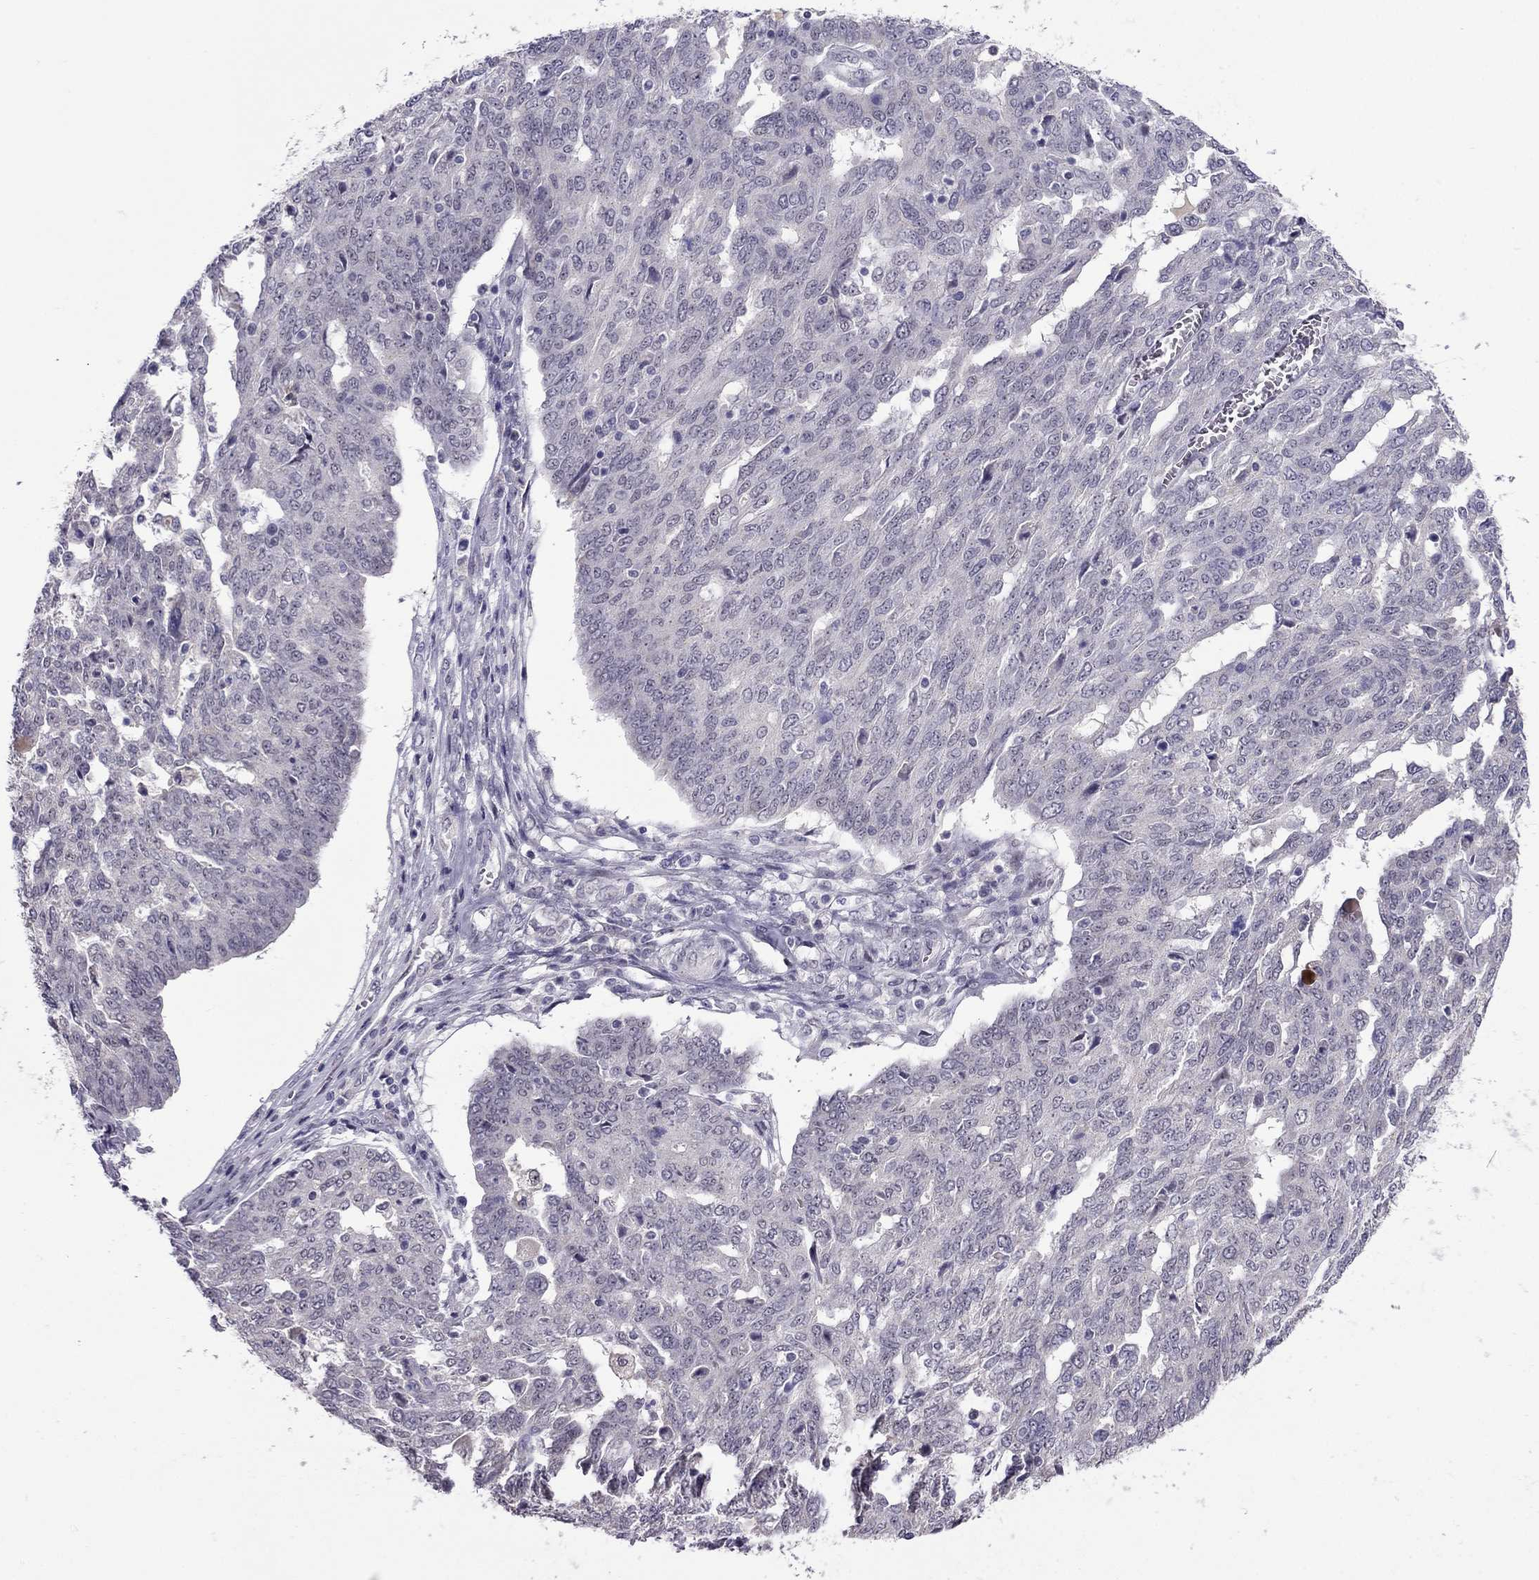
{"staining": {"intensity": "negative", "quantity": "none", "location": "none"}, "tissue": "ovarian cancer", "cell_type": "Tumor cells", "image_type": "cancer", "snomed": [{"axis": "morphology", "description": "Cystadenocarcinoma, serous, NOS"}, {"axis": "topography", "description": "Ovary"}], "caption": "The histopathology image shows no significant staining in tumor cells of ovarian cancer (serous cystadenocarcinoma).", "gene": "MYBPH", "patient": {"sex": "female", "age": 67}}